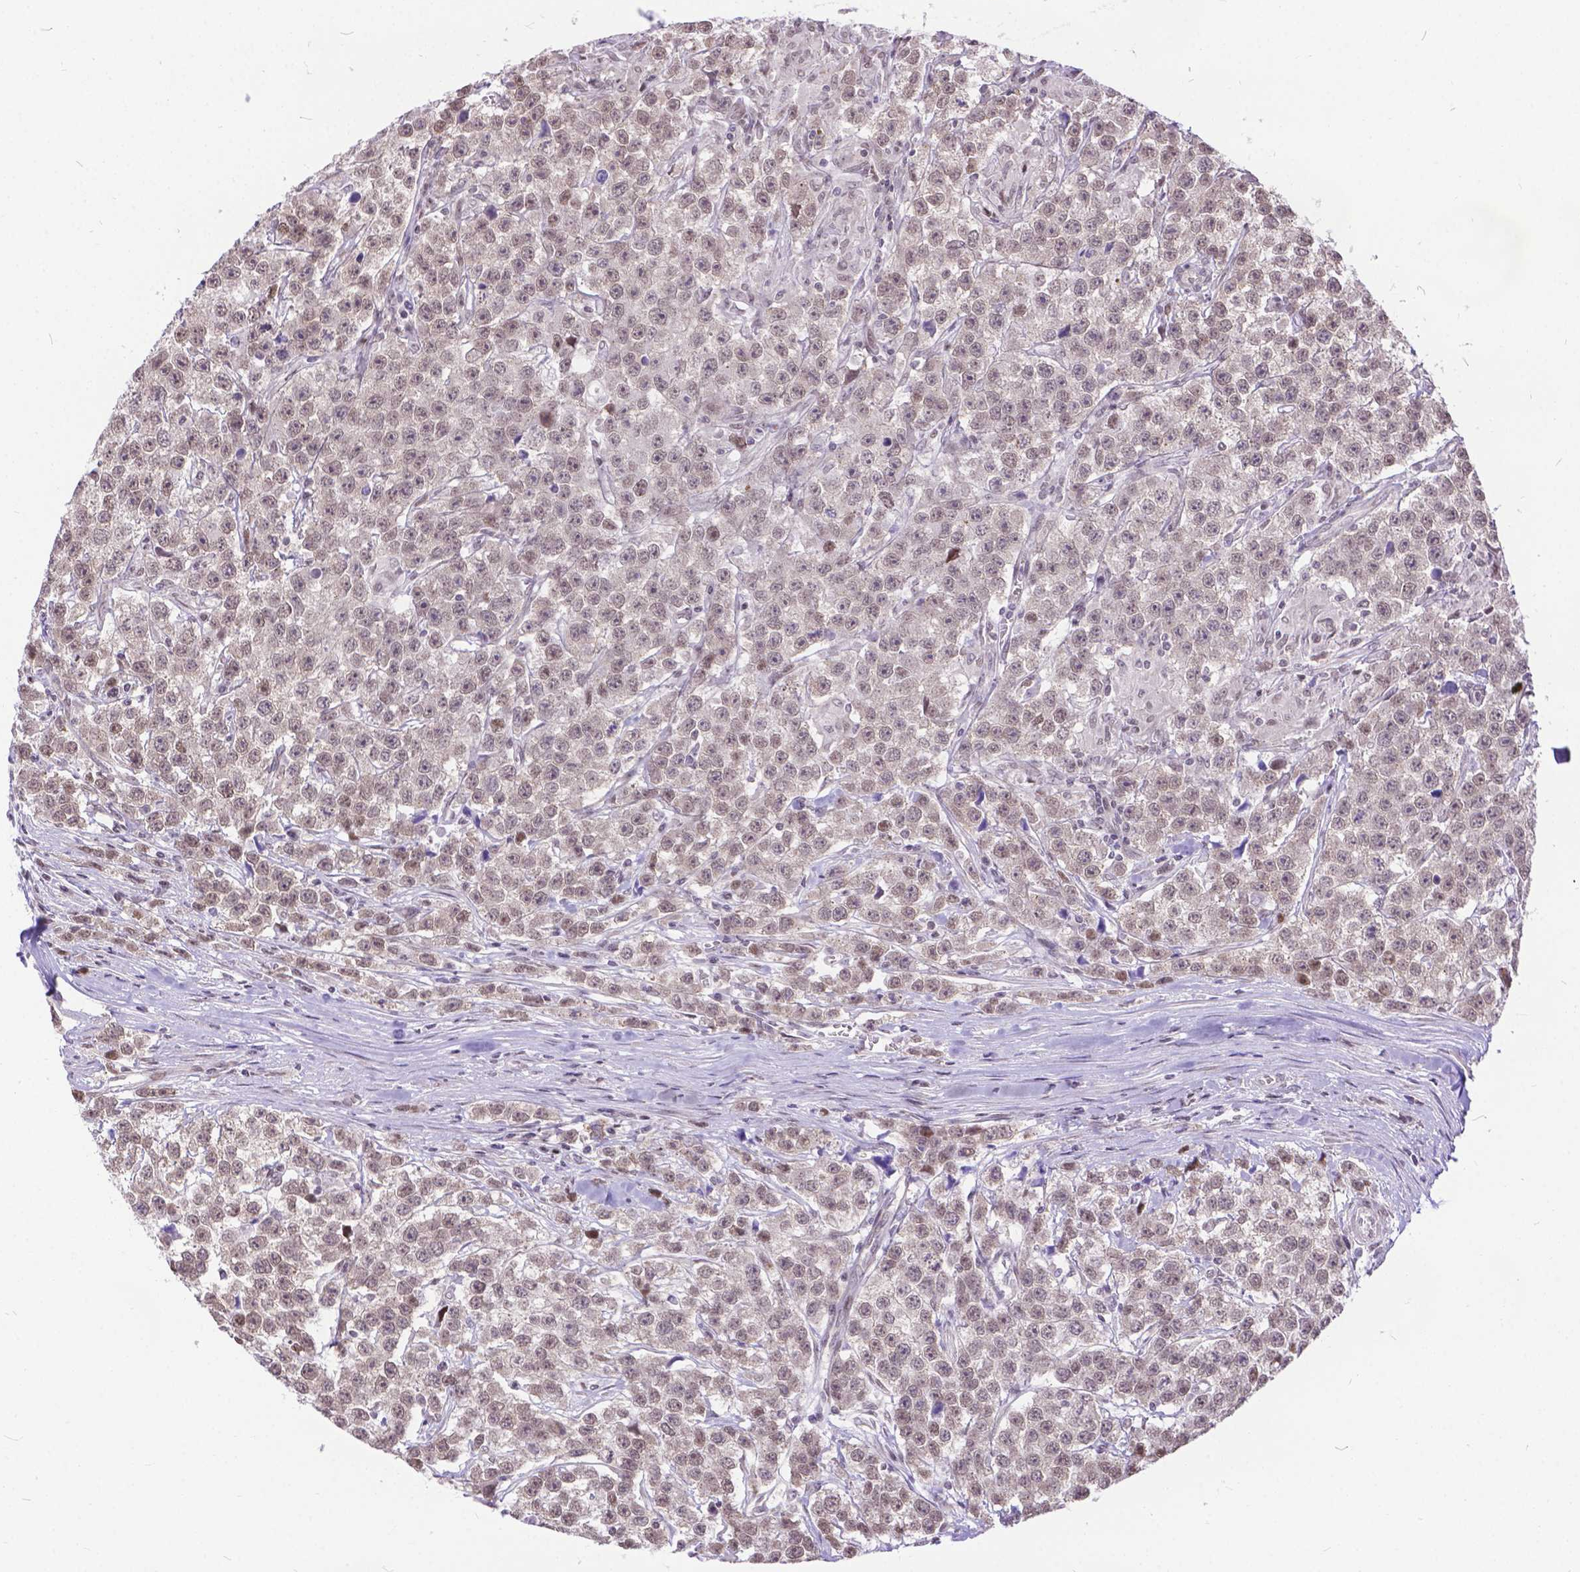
{"staining": {"intensity": "weak", "quantity": ">75%", "location": "cytoplasmic/membranous,nuclear"}, "tissue": "testis cancer", "cell_type": "Tumor cells", "image_type": "cancer", "snomed": [{"axis": "morphology", "description": "Seminoma, NOS"}, {"axis": "topography", "description": "Testis"}], "caption": "Approximately >75% of tumor cells in human seminoma (testis) reveal weak cytoplasmic/membranous and nuclear protein staining as visualized by brown immunohistochemical staining.", "gene": "FAM124B", "patient": {"sex": "male", "age": 59}}